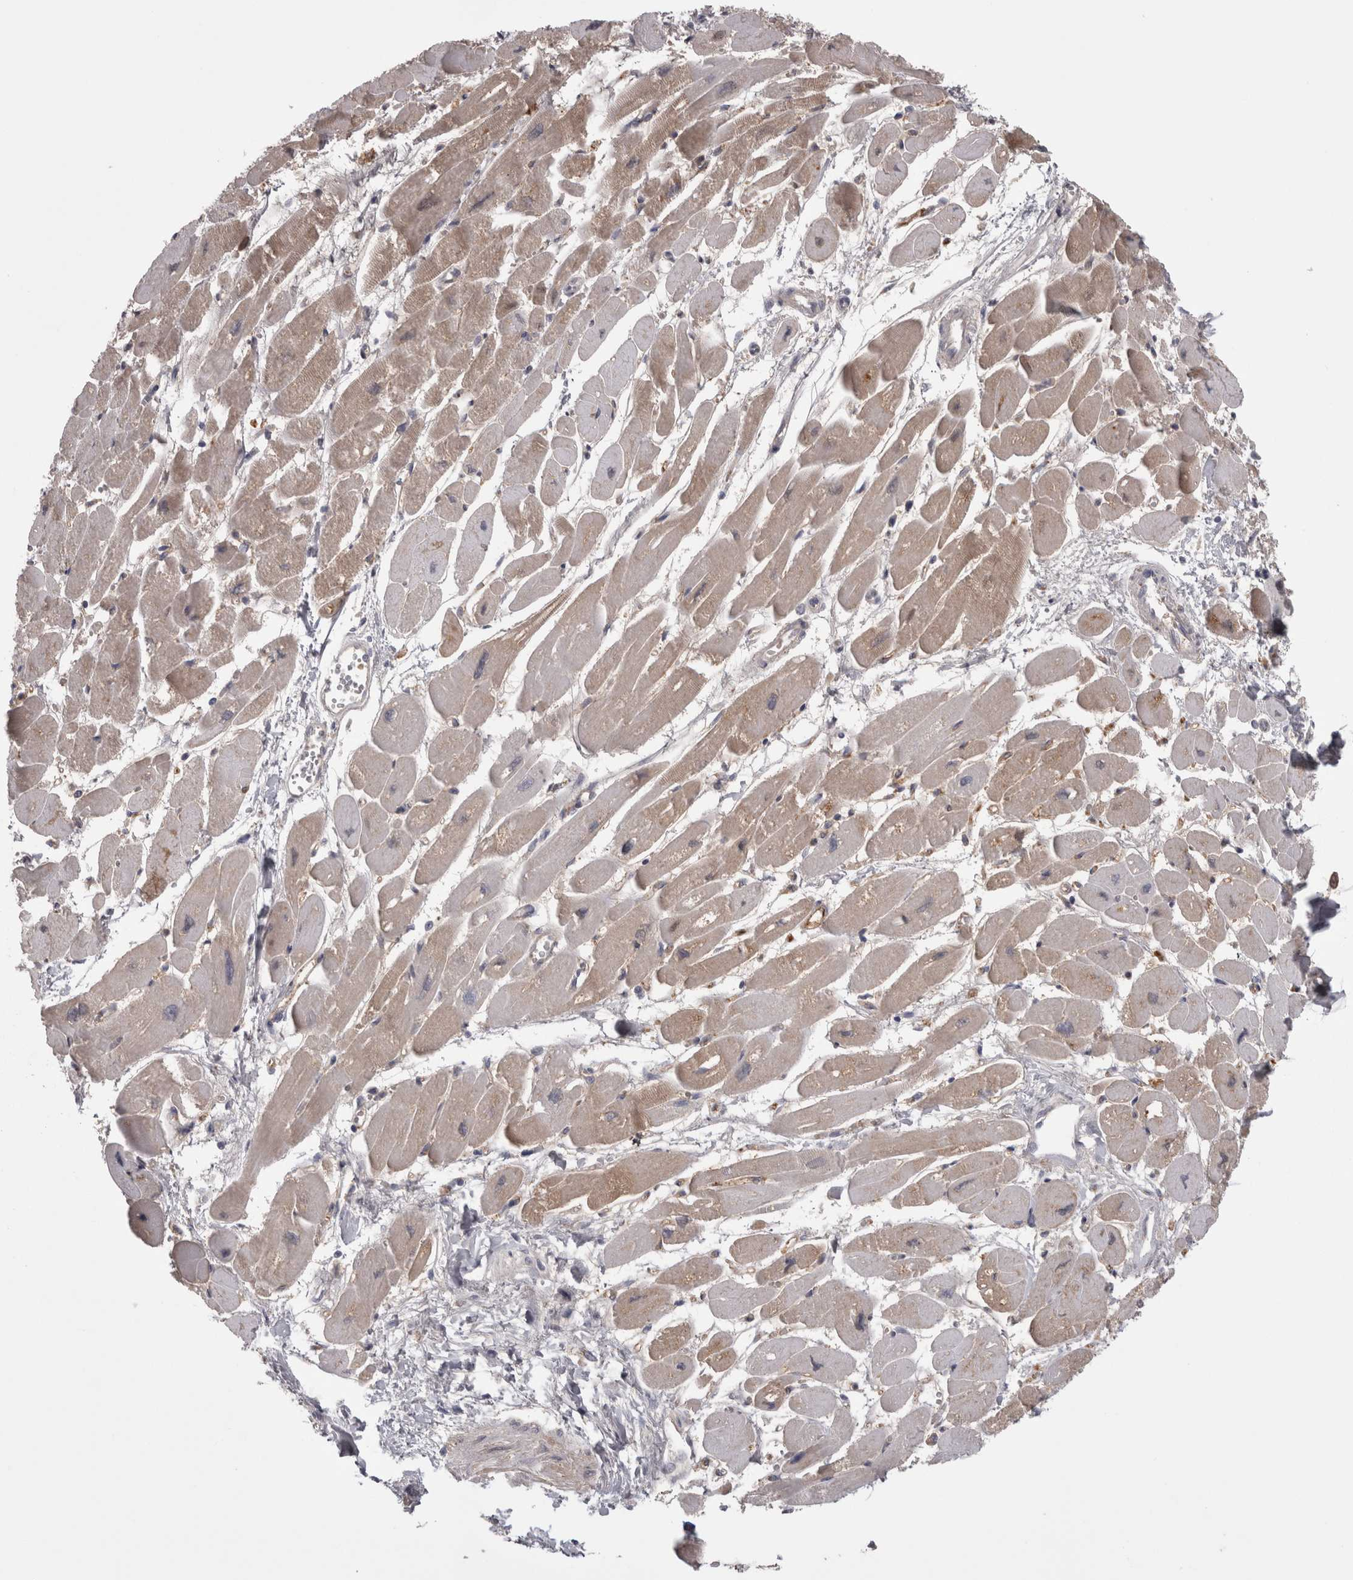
{"staining": {"intensity": "weak", "quantity": "25%-75%", "location": "cytoplasmic/membranous"}, "tissue": "heart muscle", "cell_type": "Cardiomyocytes", "image_type": "normal", "snomed": [{"axis": "morphology", "description": "Normal tissue, NOS"}, {"axis": "topography", "description": "Heart"}], "caption": "Protein staining shows weak cytoplasmic/membranous positivity in about 25%-75% of cardiomyocytes in normal heart muscle.", "gene": "SAA4", "patient": {"sex": "female", "age": 54}}